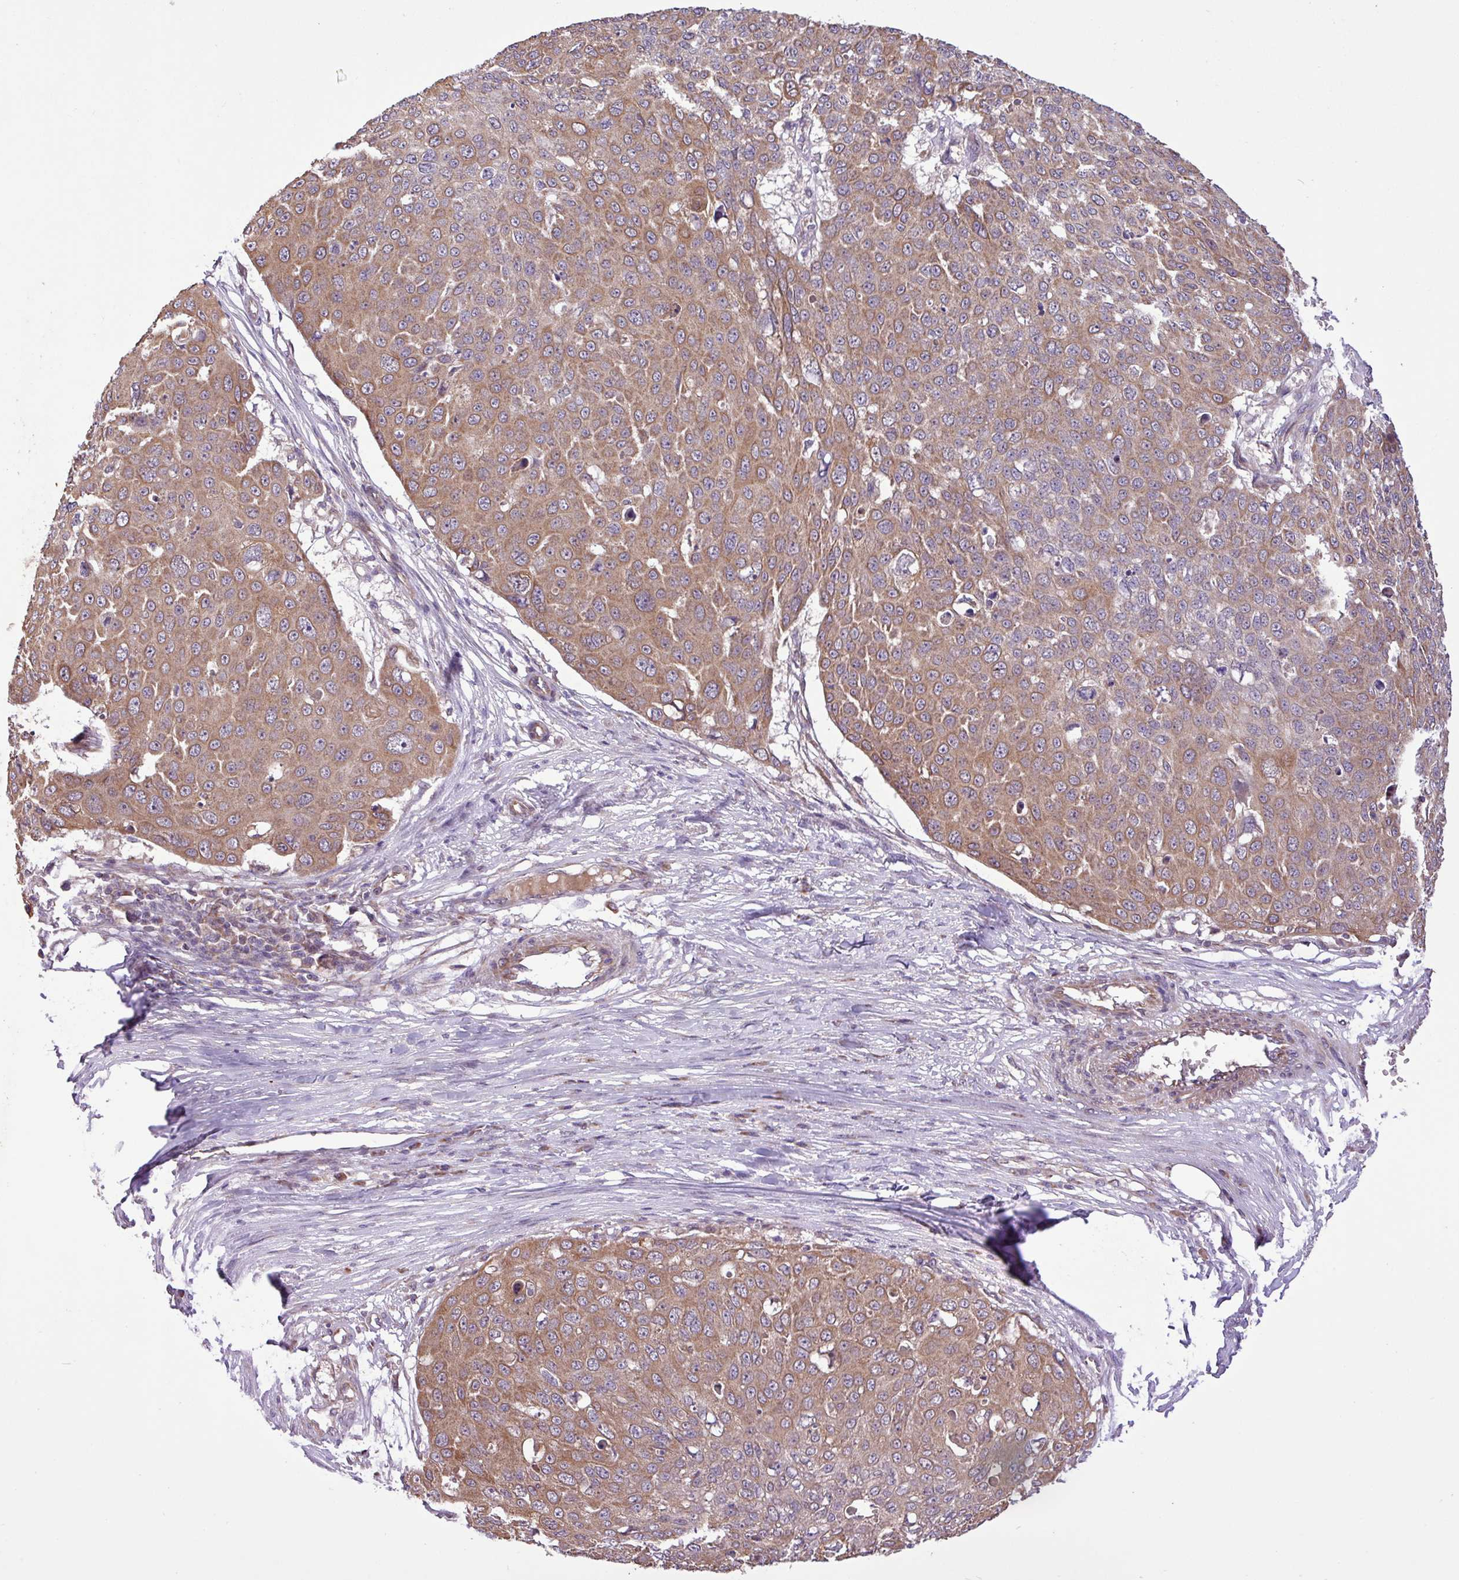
{"staining": {"intensity": "moderate", "quantity": ">75%", "location": "cytoplasmic/membranous"}, "tissue": "skin cancer", "cell_type": "Tumor cells", "image_type": "cancer", "snomed": [{"axis": "morphology", "description": "Squamous cell carcinoma, NOS"}, {"axis": "topography", "description": "Skin"}], "caption": "Immunohistochemistry (DAB) staining of human skin squamous cell carcinoma displays moderate cytoplasmic/membranous protein expression in about >75% of tumor cells. The protein of interest is stained brown, and the nuclei are stained in blue (DAB IHC with brightfield microscopy, high magnification).", "gene": "TIMM10B", "patient": {"sex": "male", "age": 71}}